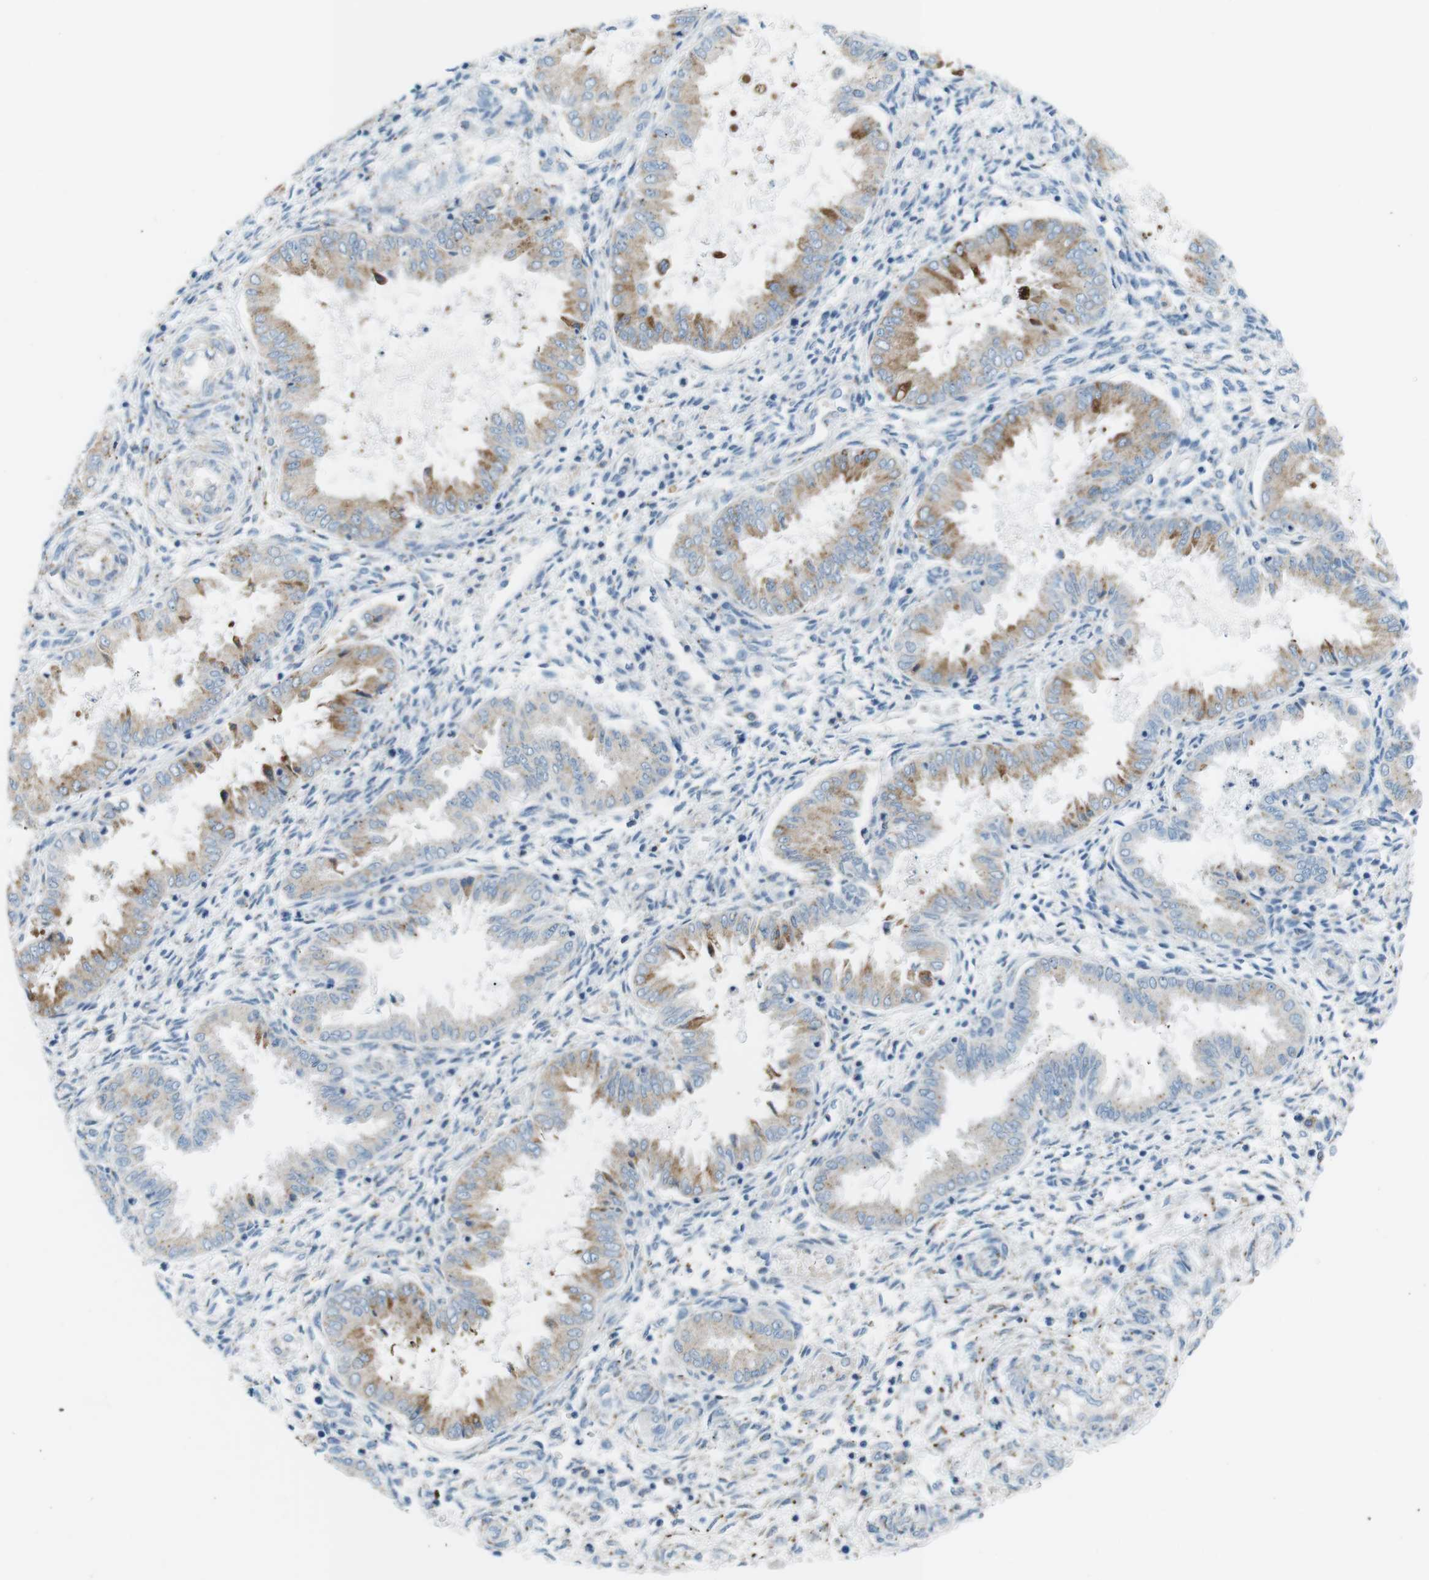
{"staining": {"intensity": "negative", "quantity": "none", "location": "none"}, "tissue": "endometrium", "cell_type": "Cells in endometrial stroma", "image_type": "normal", "snomed": [{"axis": "morphology", "description": "Normal tissue, NOS"}, {"axis": "topography", "description": "Endometrium"}], "caption": "Protein analysis of unremarkable endometrium exhibits no significant expression in cells in endometrial stroma. (DAB (3,3'-diaminobenzidine) immunohistochemistry (IHC) visualized using brightfield microscopy, high magnification).", "gene": "VAMP1", "patient": {"sex": "female", "age": 33}}